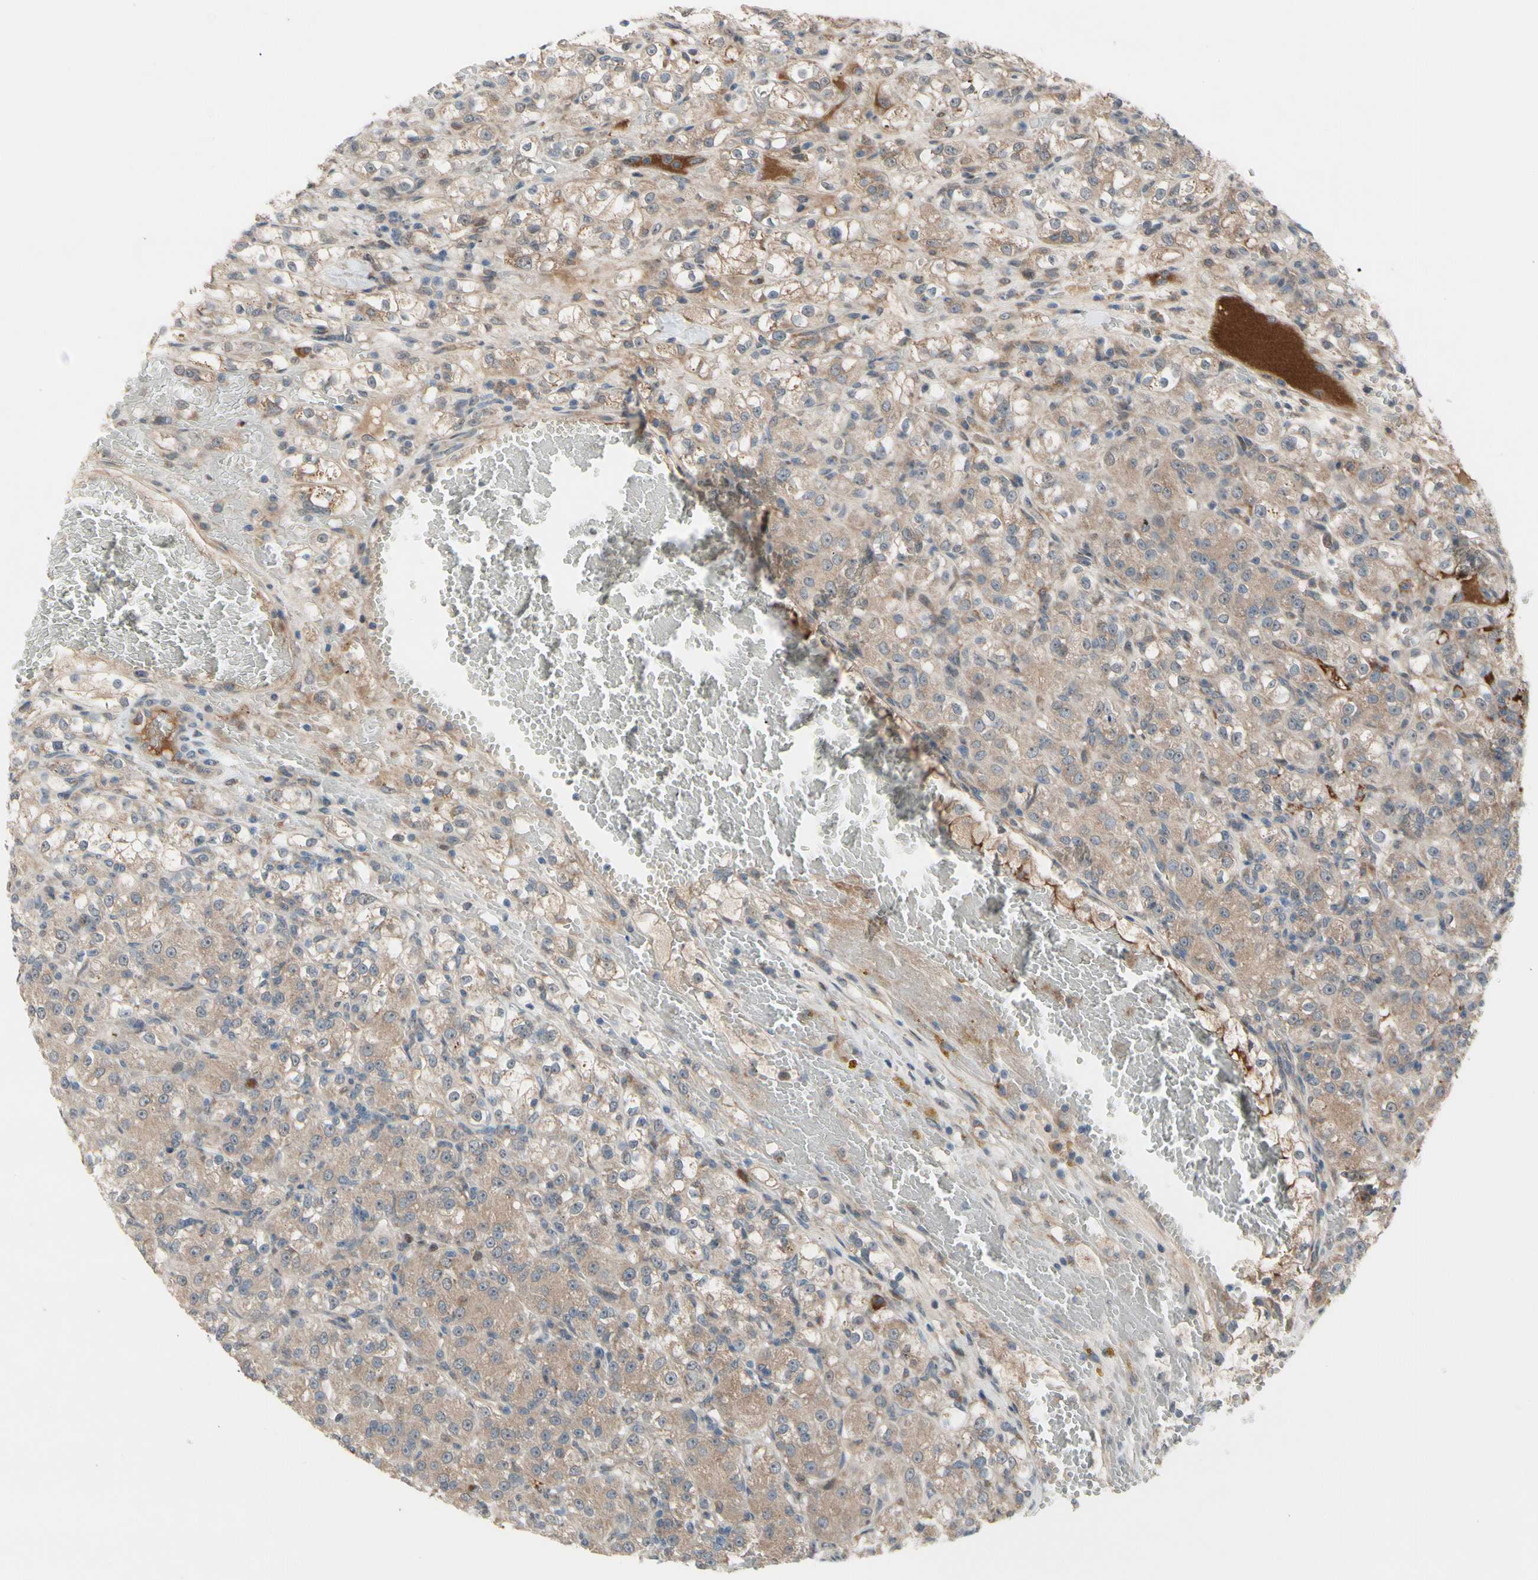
{"staining": {"intensity": "weak", "quantity": ">75%", "location": "cytoplasmic/membranous"}, "tissue": "renal cancer", "cell_type": "Tumor cells", "image_type": "cancer", "snomed": [{"axis": "morphology", "description": "Normal tissue, NOS"}, {"axis": "morphology", "description": "Adenocarcinoma, NOS"}, {"axis": "topography", "description": "Kidney"}], "caption": "A brown stain labels weak cytoplasmic/membranous expression of a protein in human renal cancer tumor cells.", "gene": "SNX29", "patient": {"sex": "male", "age": 61}}